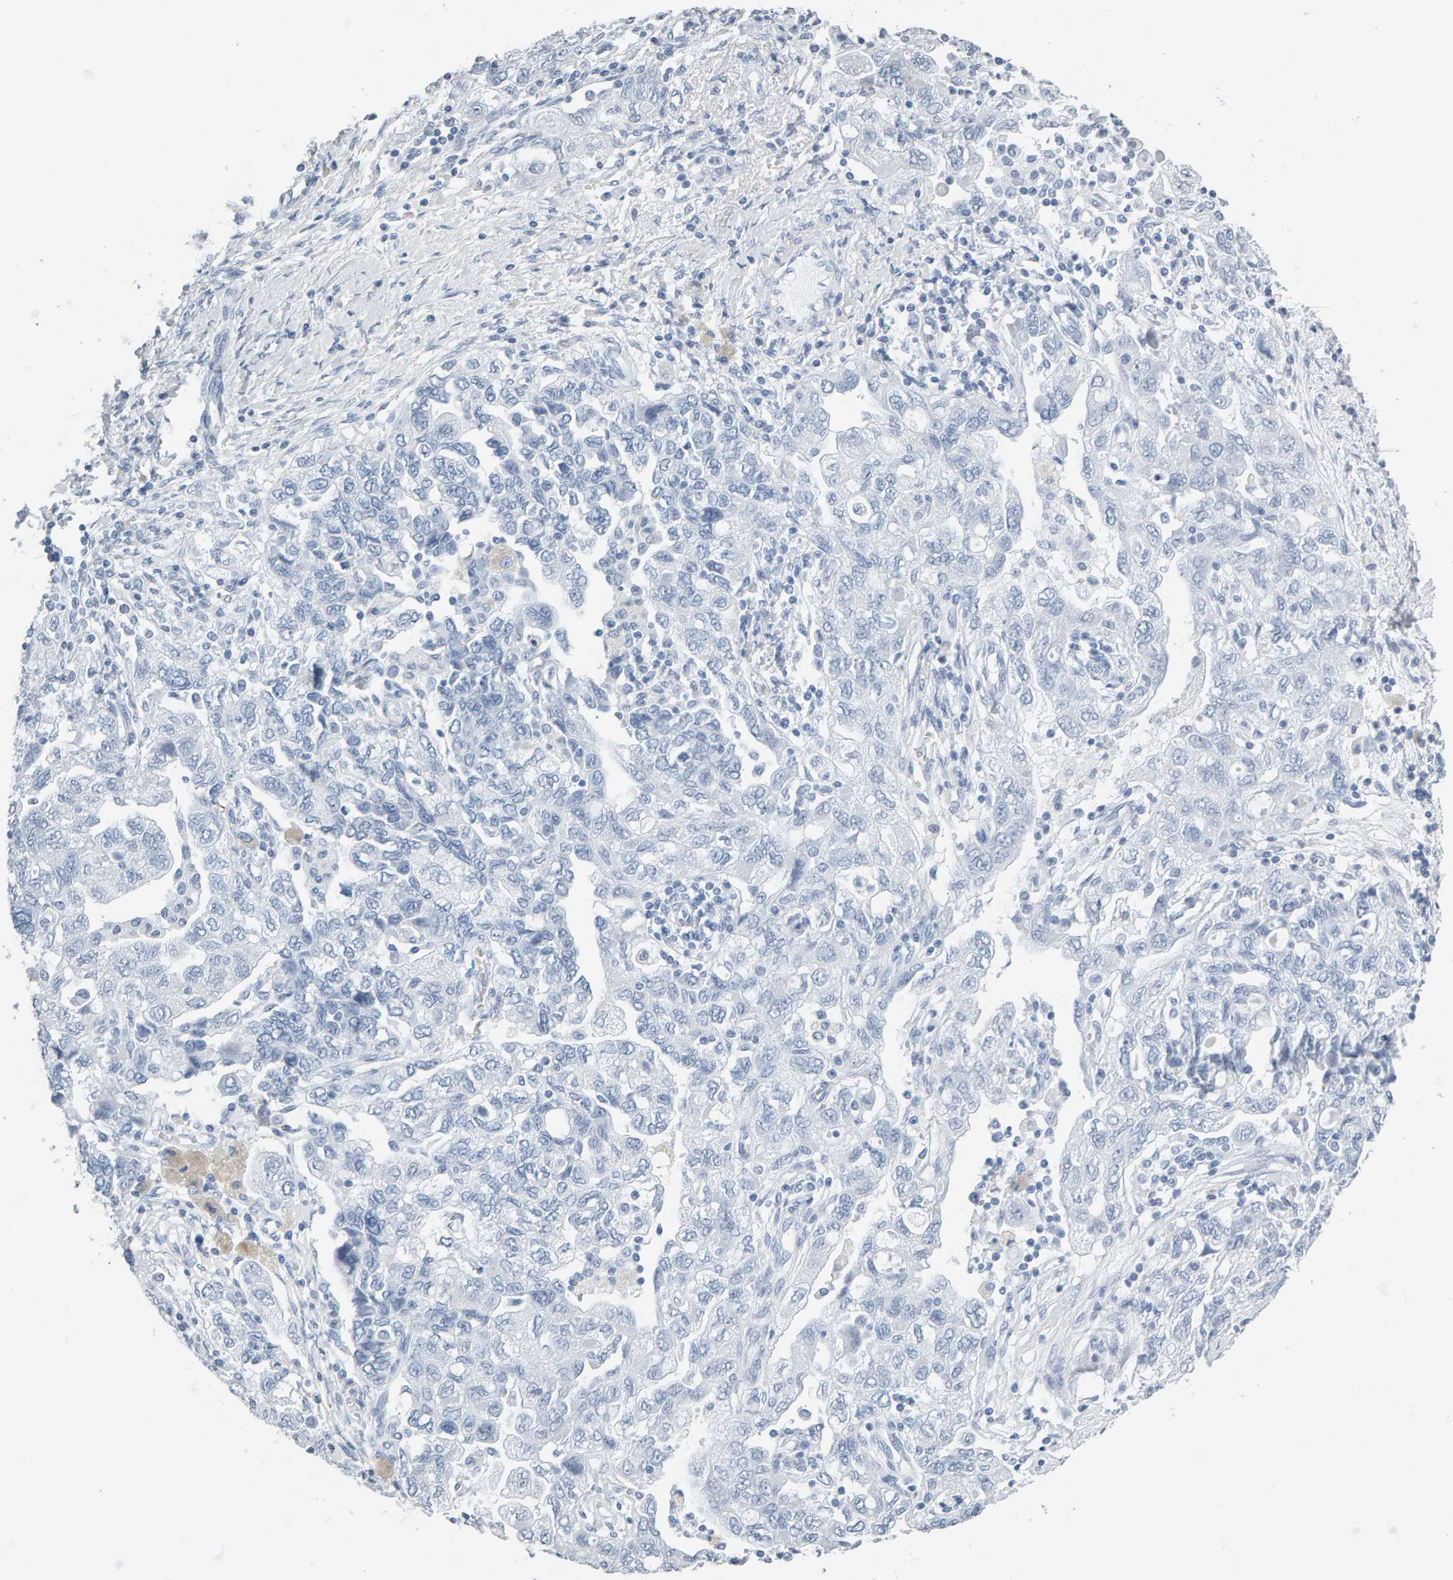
{"staining": {"intensity": "negative", "quantity": "none", "location": "none"}, "tissue": "ovarian cancer", "cell_type": "Tumor cells", "image_type": "cancer", "snomed": [{"axis": "morphology", "description": "Carcinoma, NOS"}, {"axis": "morphology", "description": "Cystadenocarcinoma, serous, NOS"}, {"axis": "topography", "description": "Ovary"}], "caption": "Immunohistochemical staining of human ovarian cancer (serous cystadenocarcinoma) demonstrates no significant positivity in tumor cells.", "gene": "SPACA3", "patient": {"sex": "female", "age": 69}}